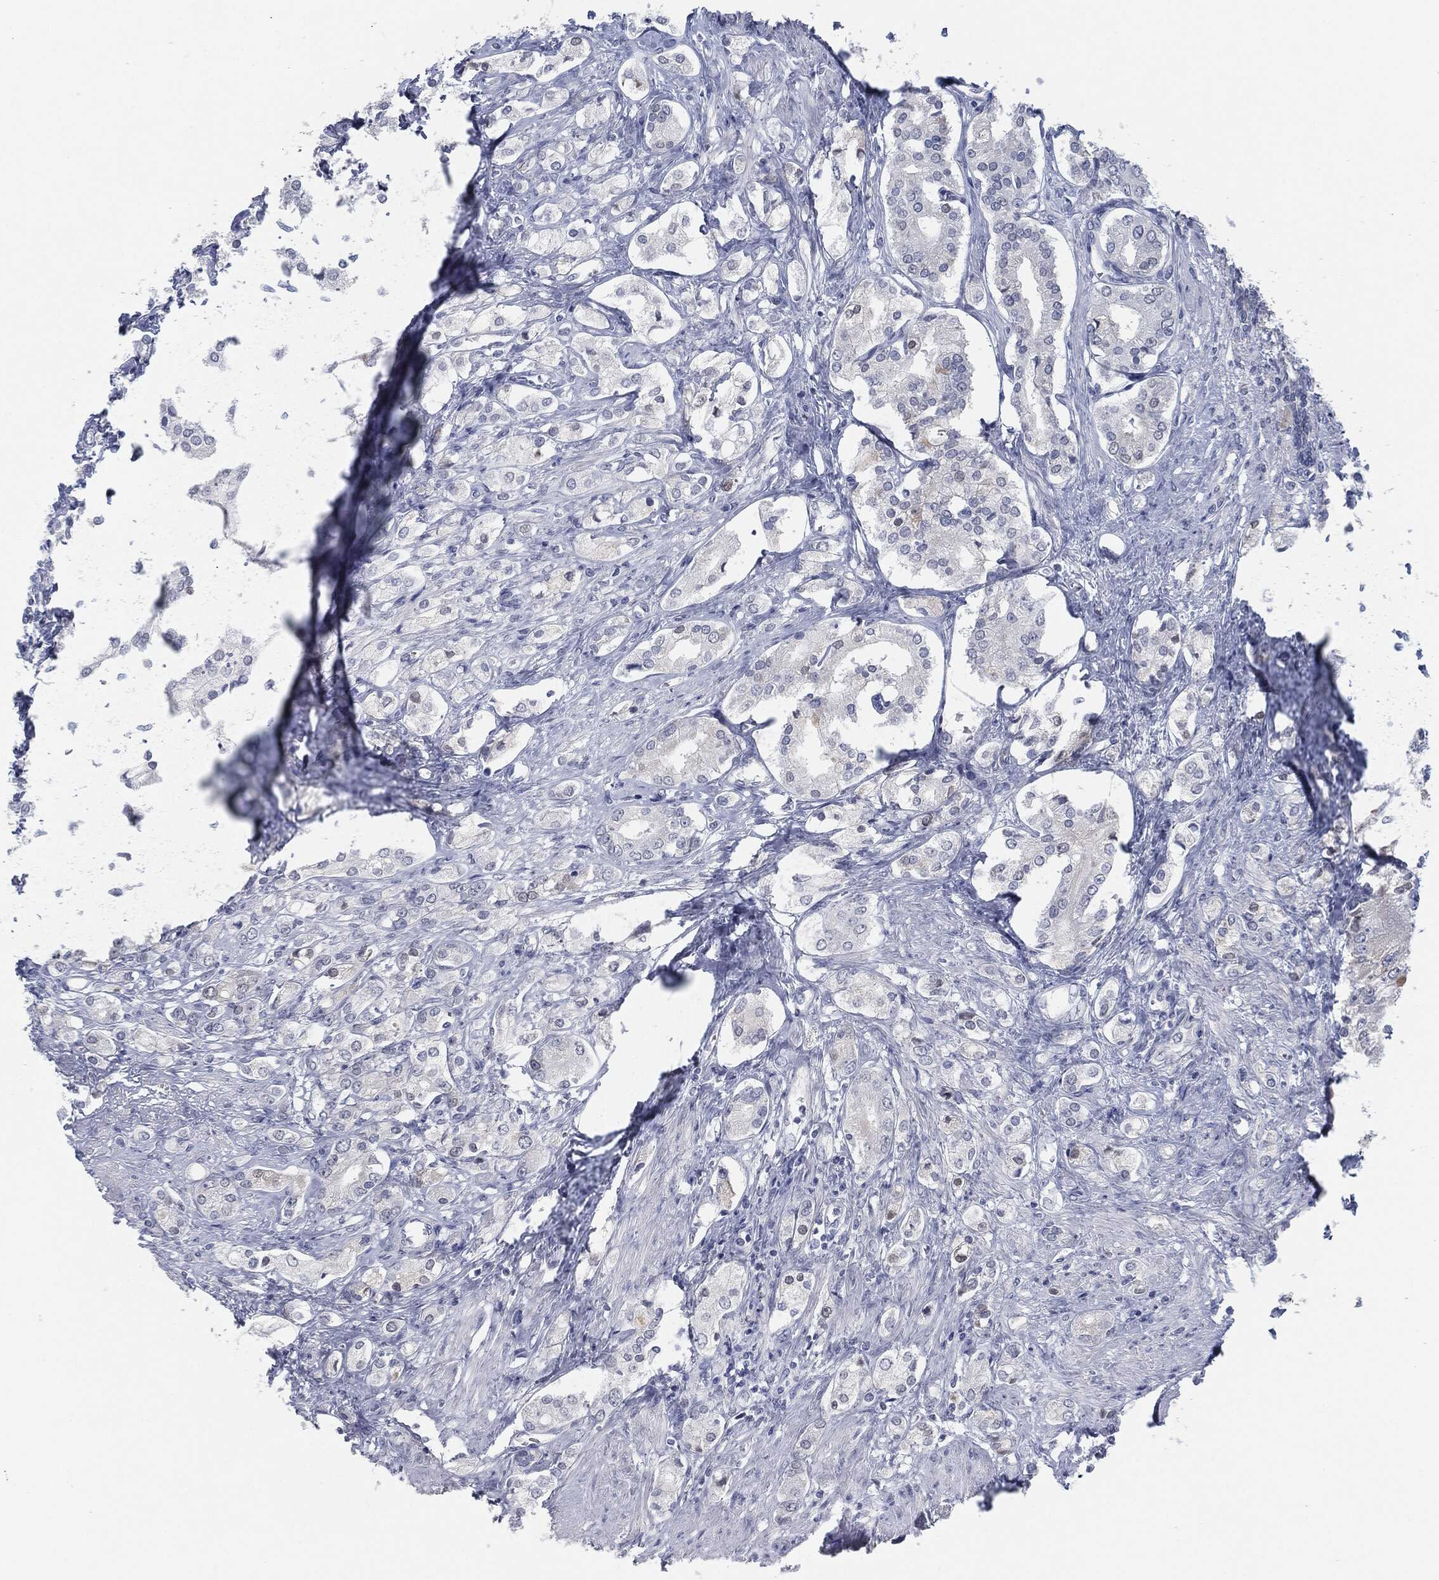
{"staining": {"intensity": "negative", "quantity": "none", "location": "none"}, "tissue": "prostate cancer", "cell_type": "Tumor cells", "image_type": "cancer", "snomed": [{"axis": "morphology", "description": "Adenocarcinoma, NOS"}, {"axis": "topography", "description": "Prostate and seminal vesicle, NOS"}, {"axis": "topography", "description": "Prostate"}], "caption": "High power microscopy image of an immunohistochemistry histopathology image of prostate cancer (adenocarcinoma), revealing no significant expression in tumor cells. (Stains: DAB (3,3'-diaminobenzidine) immunohistochemistry with hematoxylin counter stain, Microscopy: brightfield microscopy at high magnification).", "gene": "MST1", "patient": {"sex": "male", "age": 67}}